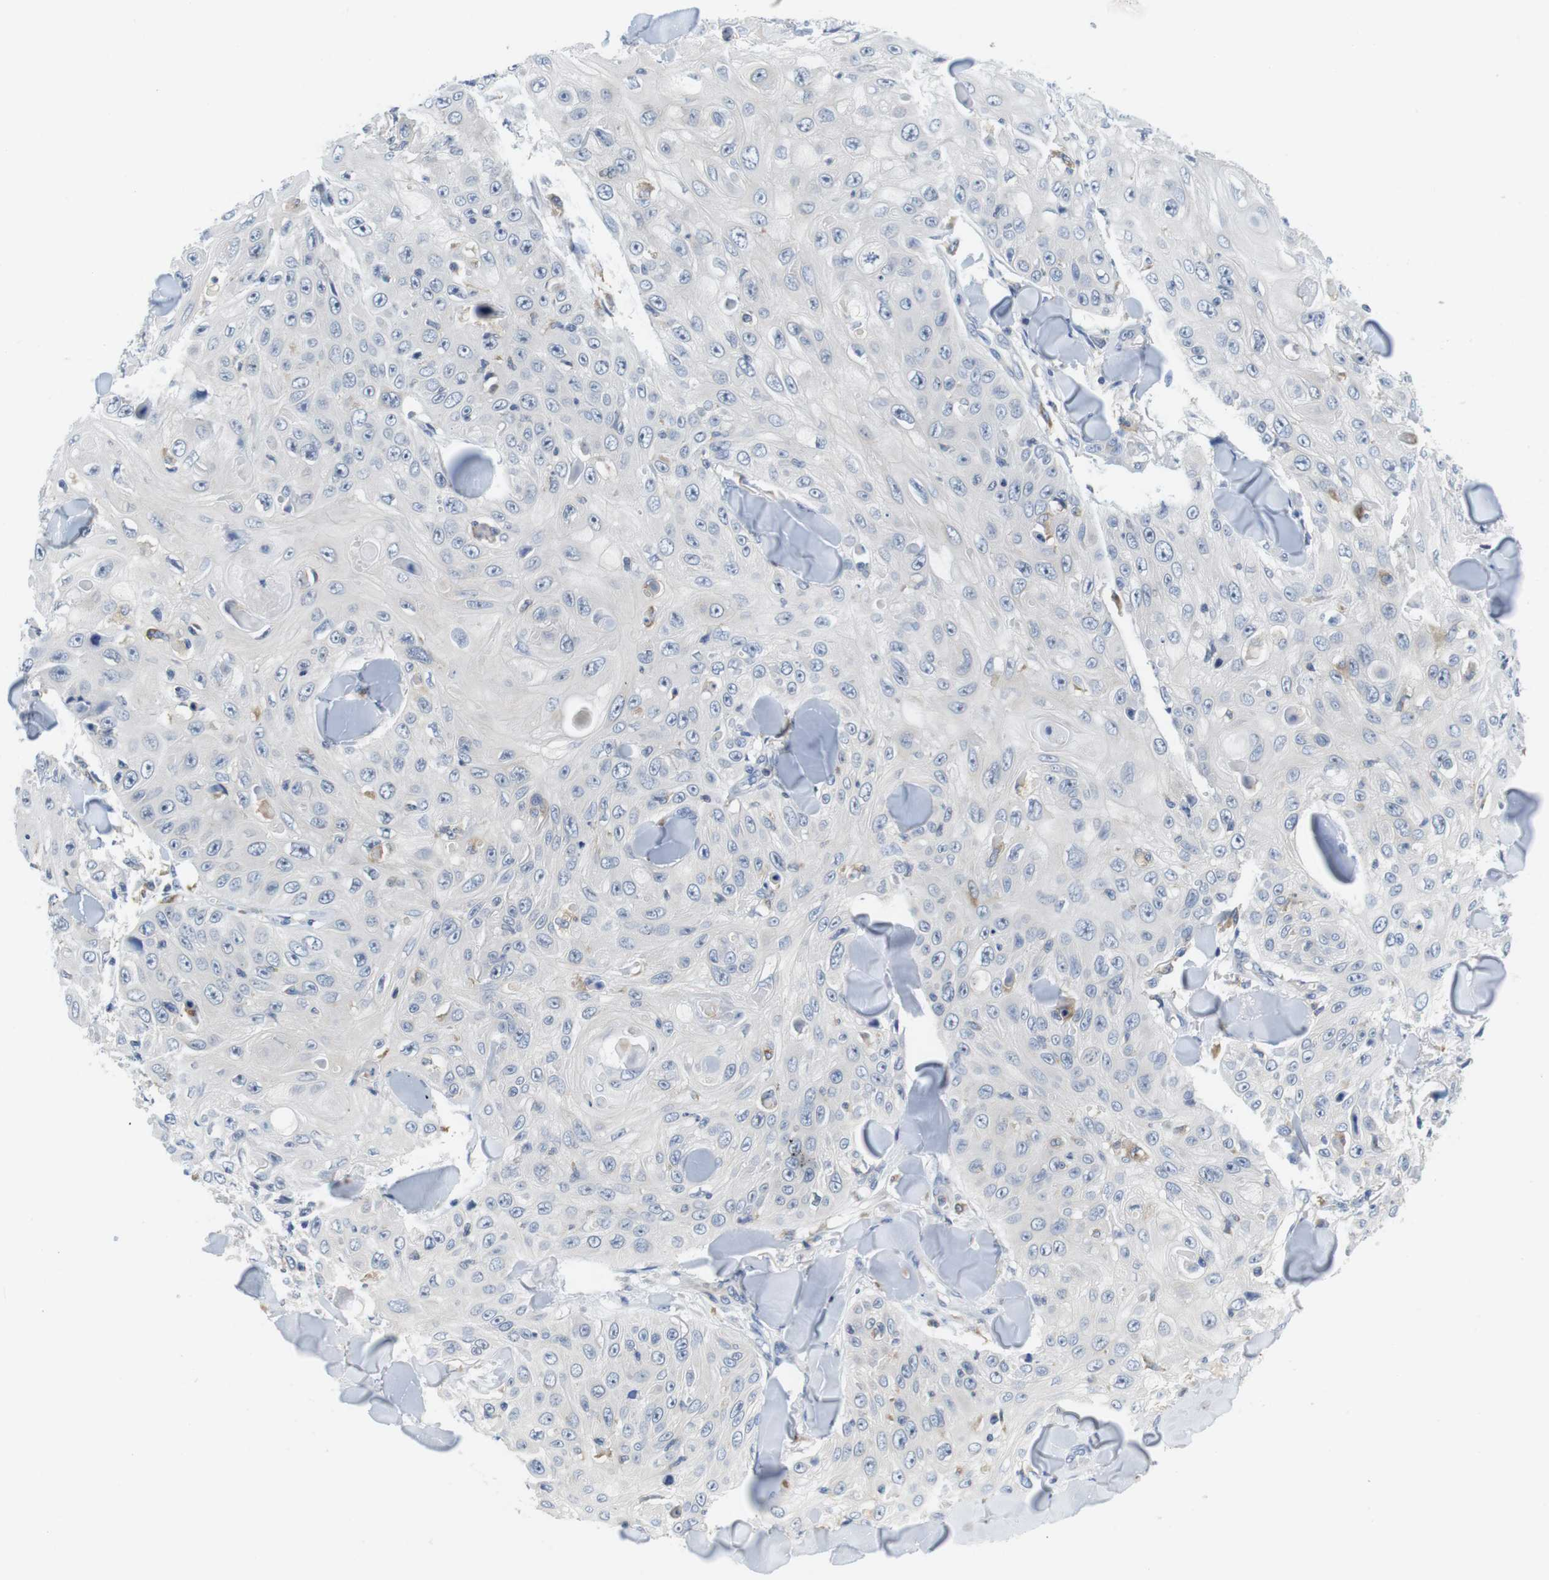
{"staining": {"intensity": "negative", "quantity": "none", "location": "none"}, "tissue": "skin cancer", "cell_type": "Tumor cells", "image_type": "cancer", "snomed": [{"axis": "morphology", "description": "Squamous cell carcinoma, NOS"}, {"axis": "topography", "description": "Skin"}], "caption": "Skin cancer (squamous cell carcinoma) stained for a protein using immunohistochemistry demonstrates no positivity tumor cells.", "gene": "CNGA2", "patient": {"sex": "male", "age": 86}}